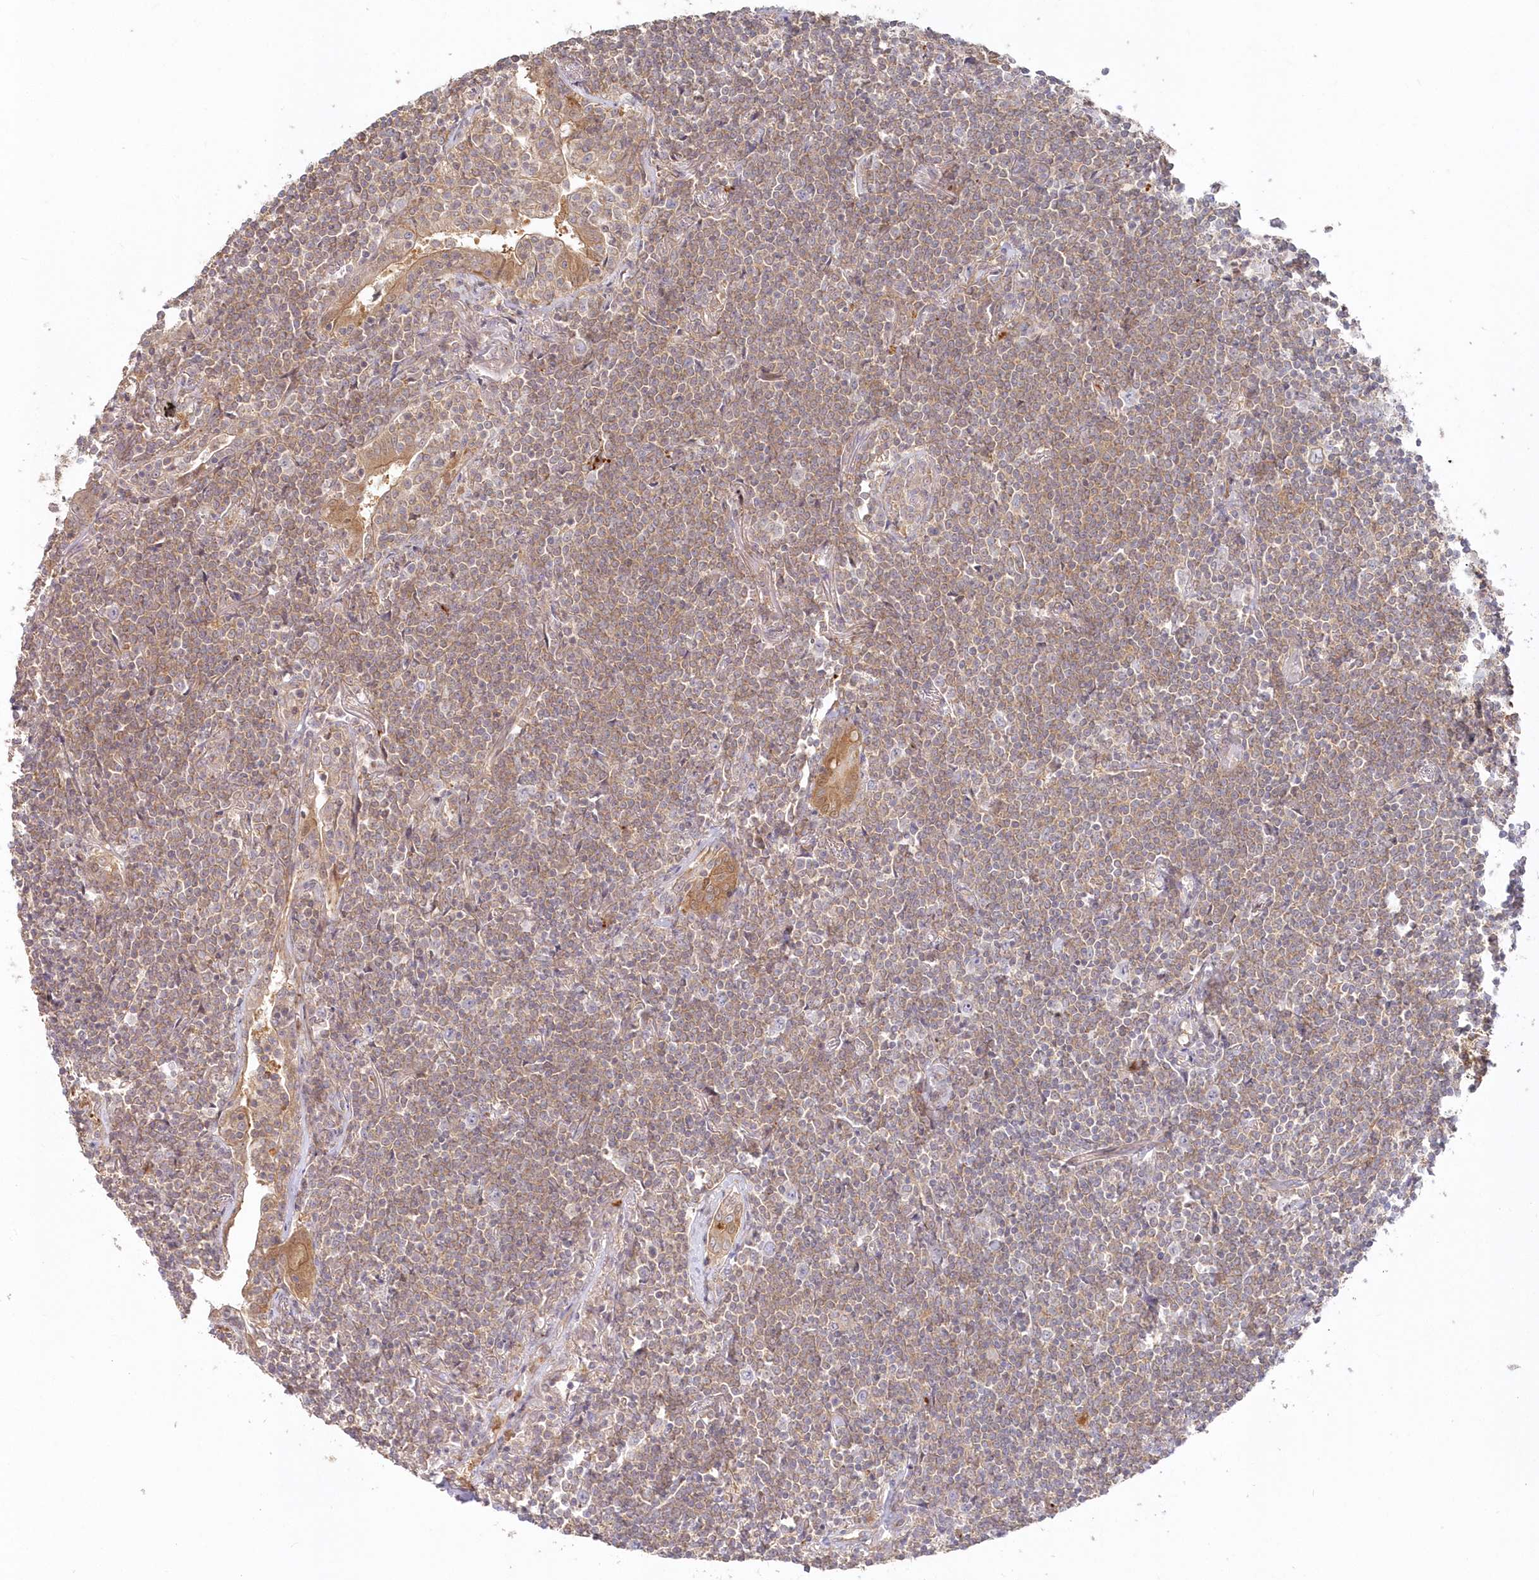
{"staining": {"intensity": "weak", "quantity": "25%-75%", "location": "cytoplasmic/membranous"}, "tissue": "lymphoma", "cell_type": "Tumor cells", "image_type": "cancer", "snomed": [{"axis": "morphology", "description": "Malignant lymphoma, non-Hodgkin's type, Low grade"}, {"axis": "topography", "description": "Lung"}], "caption": "This micrograph shows IHC staining of malignant lymphoma, non-Hodgkin's type (low-grade), with low weak cytoplasmic/membranous staining in approximately 25%-75% of tumor cells.", "gene": "GBE1", "patient": {"sex": "female", "age": 71}}